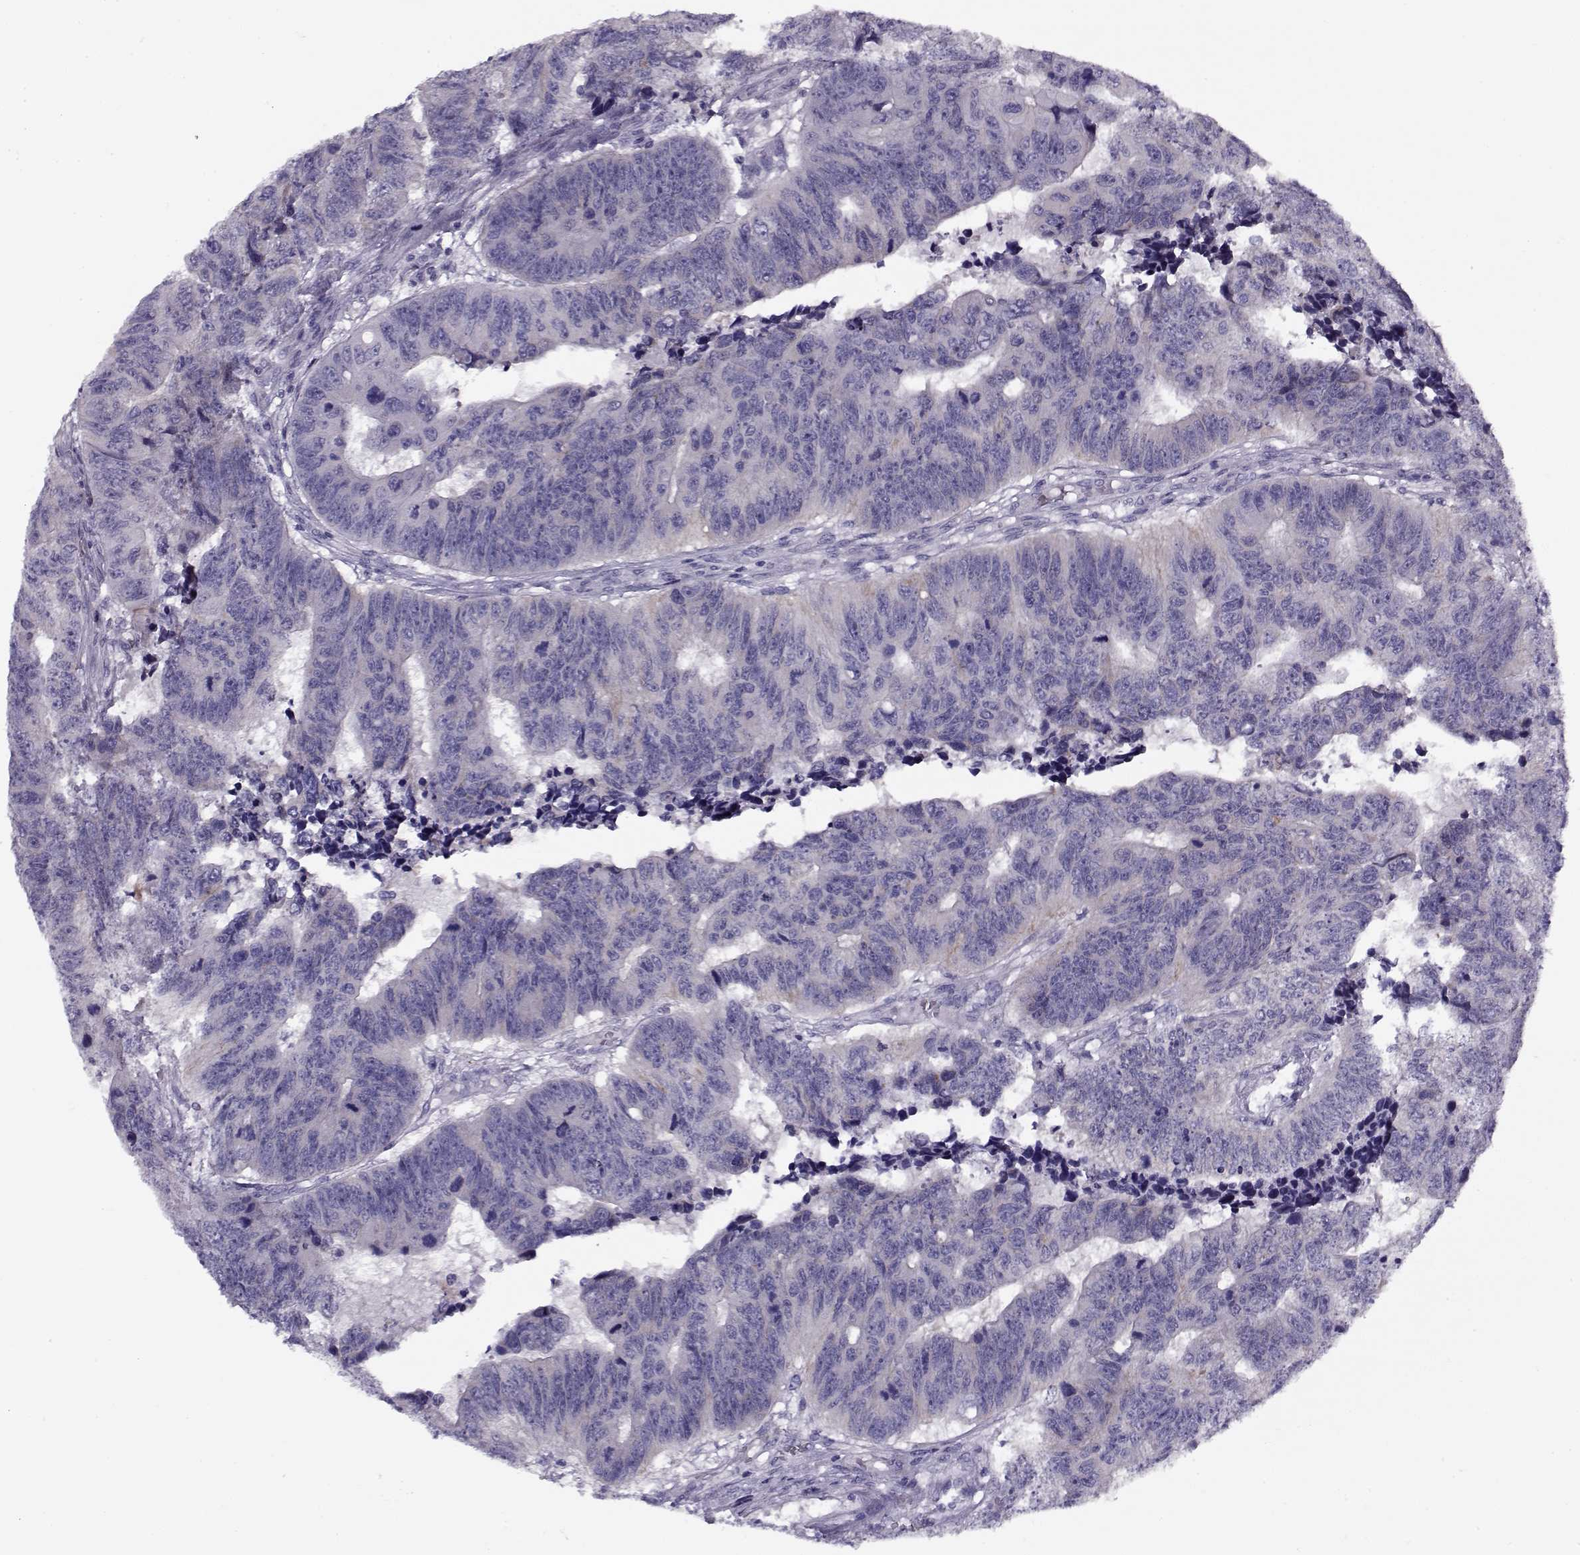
{"staining": {"intensity": "negative", "quantity": "none", "location": "none"}, "tissue": "colorectal cancer", "cell_type": "Tumor cells", "image_type": "cancer", "snomed": [{"axis": "morphology", "description": "Adenocarcinoma, NOS"}, {"axis": "topography", "description": "Appendix"}, {"axis": "topography", "description": "Colon"}, {"axis": "topography", "description": "Cecum"}, {"axis": "topography", "description": "Colon asc"}], "caption": "Immunohistochemistry (IHC) of human colorectal cancer (adenocarcinoma) reveals no staining in tumor cells.", "gene": "PP2D1", "patient": {"sex": "female", "age": 85}}